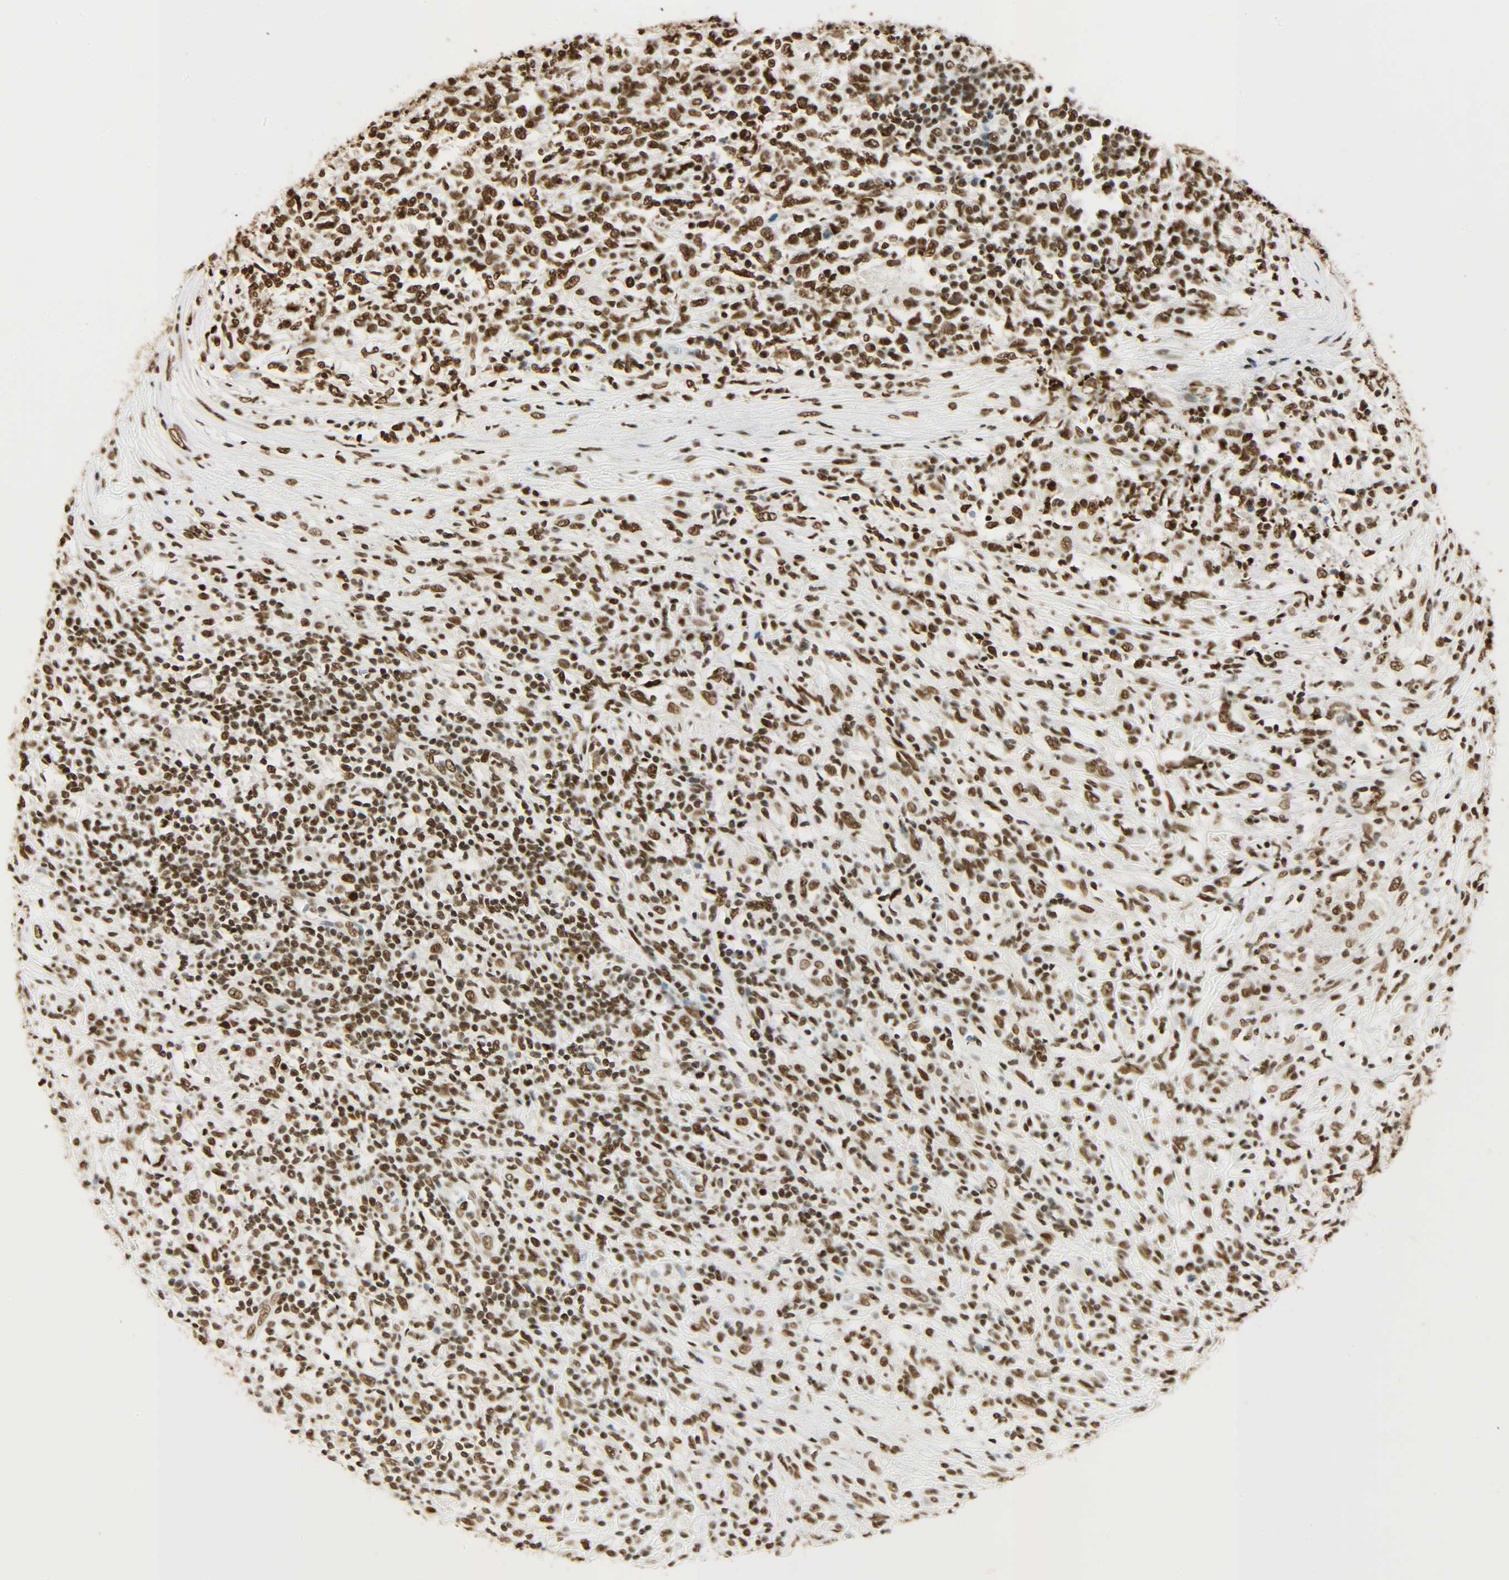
{"staining": {"intensity": "strong", "quantity": ">75%", "location": "nuclear"}, "tissue": "lymphoma", "cell_type": "Tumor cells", "image_type": "cancer", "snomed": [{"axis": "morphology", "description": "Malignant lymphoma, non-Hodgkin's type, High grade"}, {"axis": "topography", "description": "Lymph node"}], "caption": "Human high-grade malignant lymphoma, non-Hodgkin's type stained for a protein (brown) displays strong nuclear positive expression in about >75% of tumor cells.", "gene": "KHDRBS1", "patient": {"sex": "female", "age": 84}}